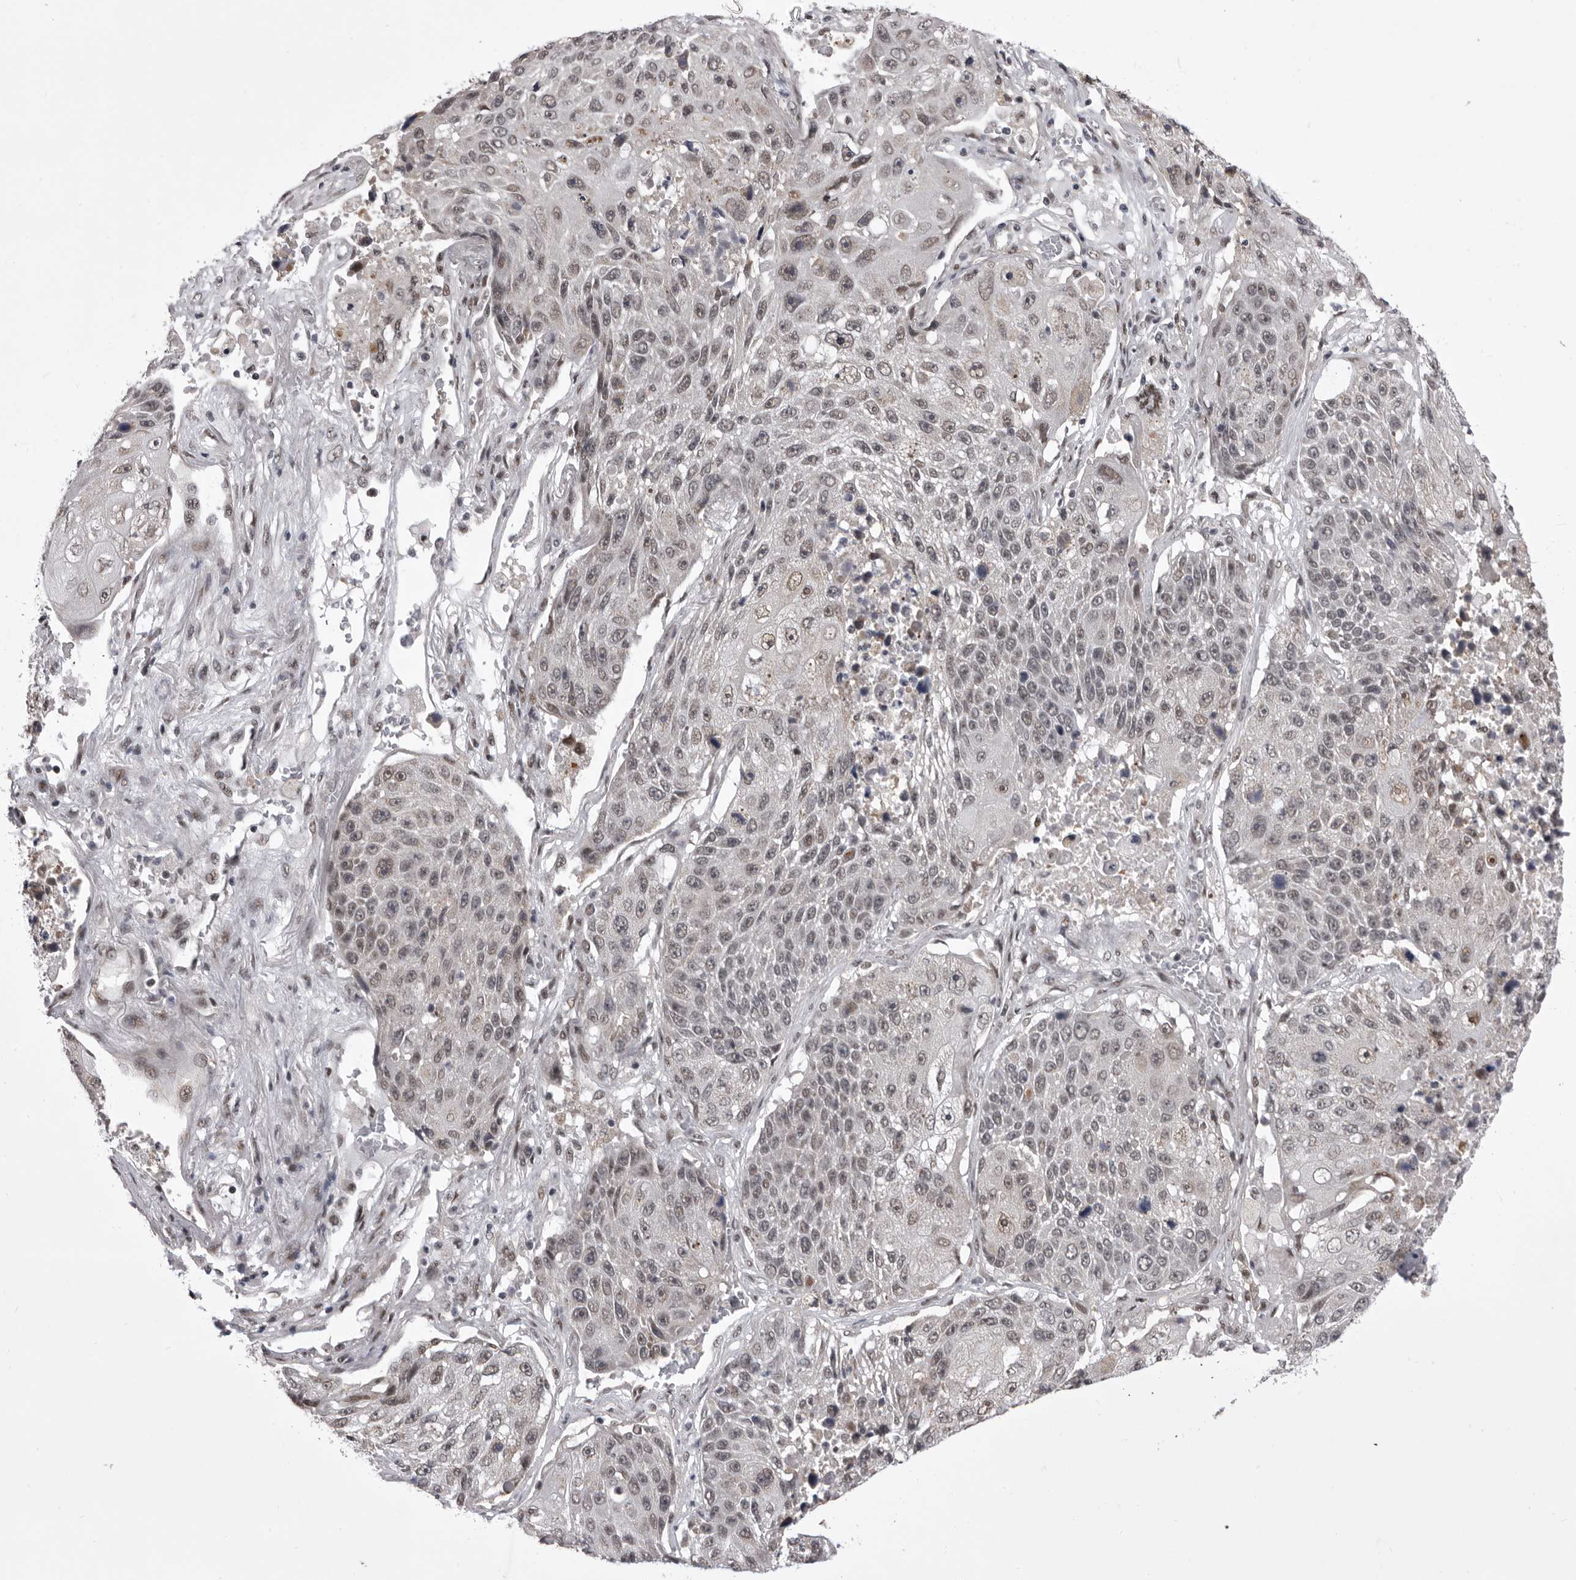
{"staining": {"intensity": "weak", "quantity": "<25%", "location": "nuclear"}, "tissue": "lung cancer", "cell_type": "Tumor cells", "image_type": "cancer", "snomed": [{"axis": "morphology", "description": "Squamous cell carcinoma, NOS"}, {"axis": "topography", "description": "Lung"}], "caption": "Immunohistochemistry (IHC) image of neoplastic tissue: human squamous cell carcinoma (lung) stained with DAB exhibits no significant protein expression in tumor cells. The staining was performed using DAB (3,3'-diaminobenzidine) to visualize the protein expression in brown, while the nuclei were stained in blue with hematoxylin (Magnification: 20x).", "gene": "PRPF3", "patient": {"sex": "male", "age": 61}}